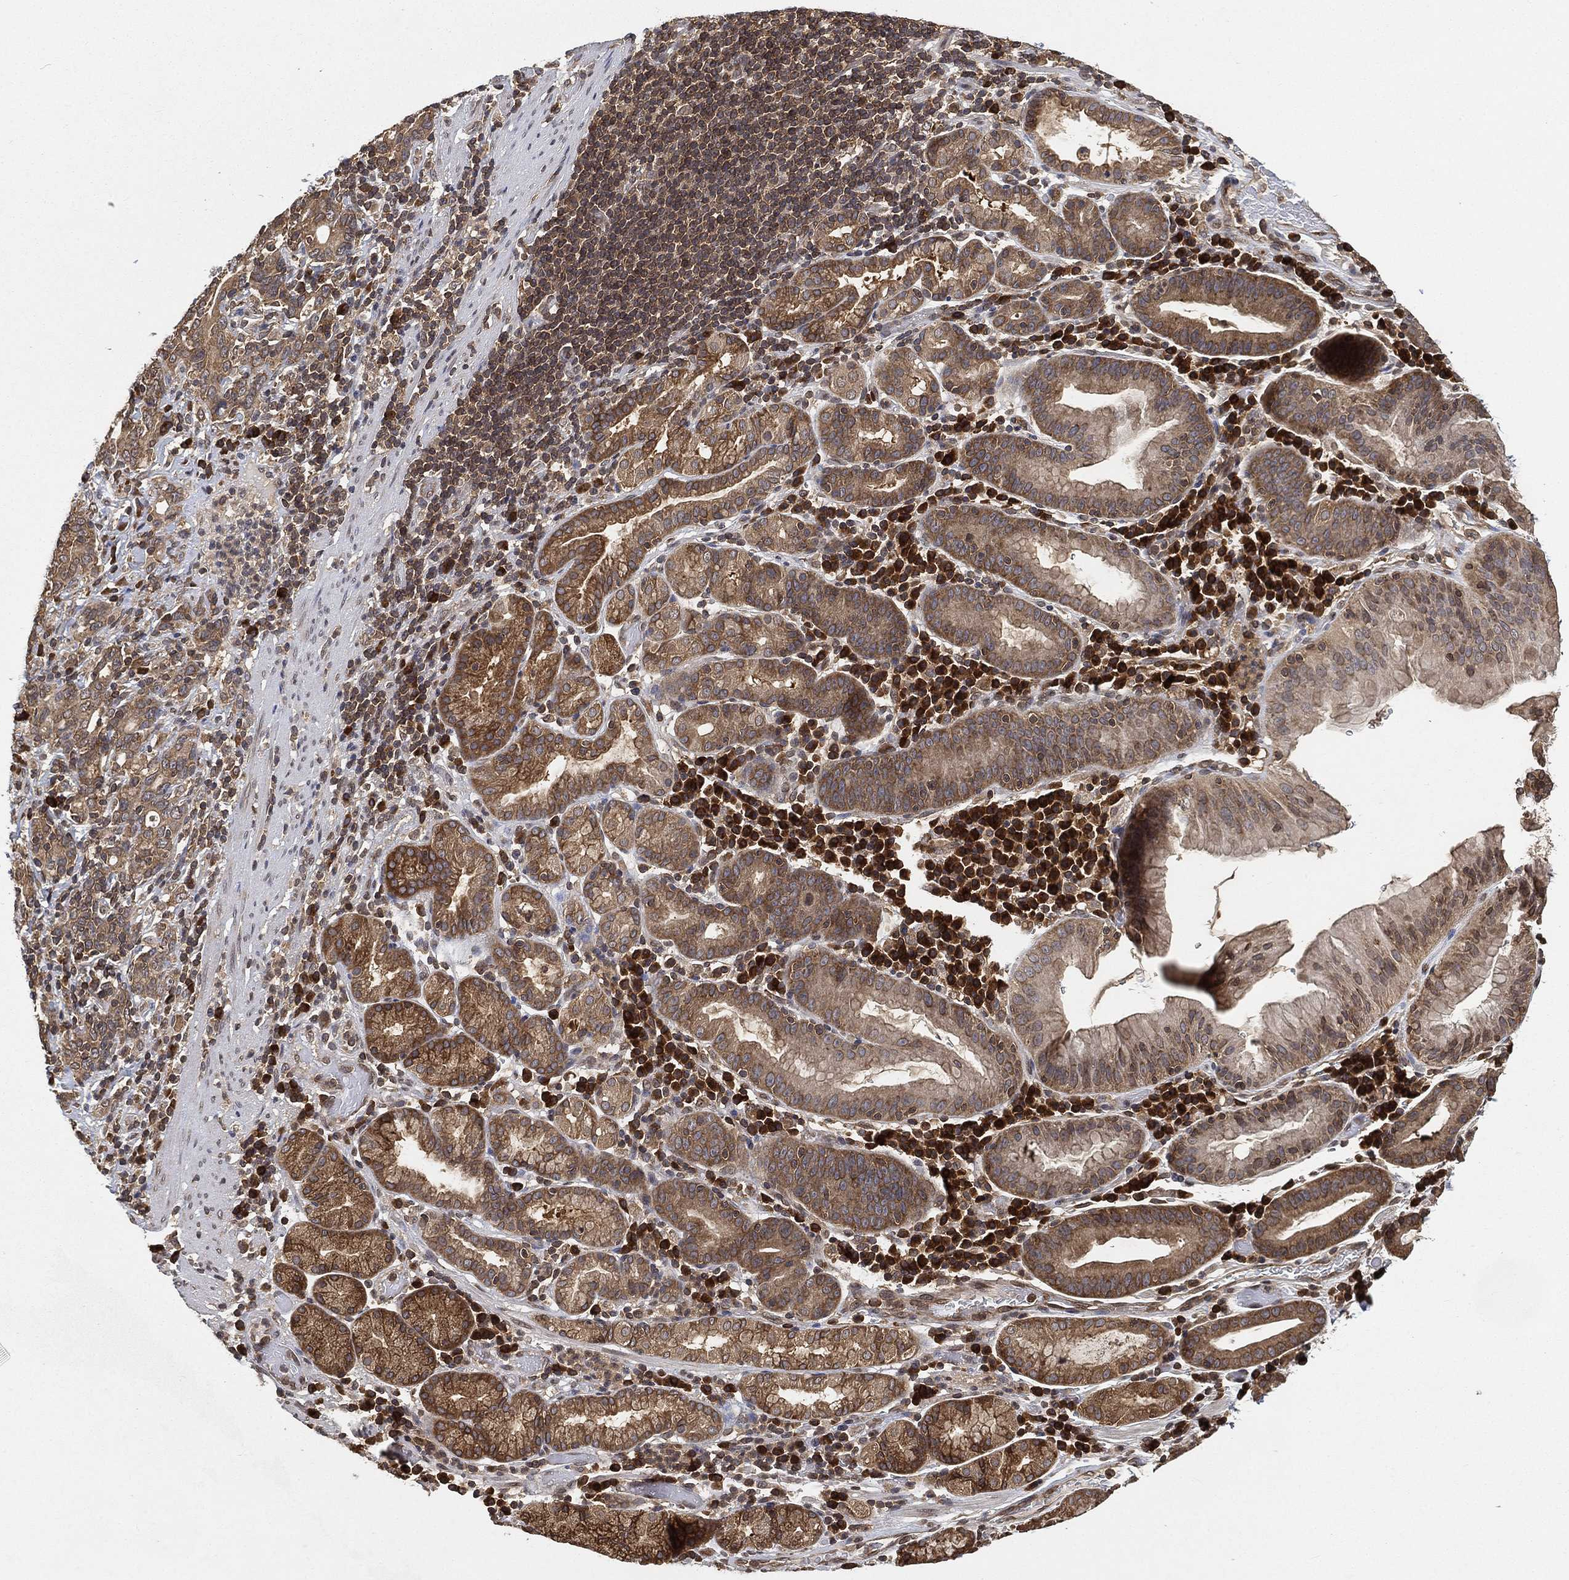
{"staining": {"intensity": "moderate", "quantity": ">75%", "location": "cytoplasmic/membranous"}, "tissue": "stomach cancer", "cell_type": "Tumor cells", "image_type": "cancer", "snomed": [{"axis": "morphology", "description": "Adenocarcinoma, NOS"}, {"axis": "topography", "description": "Stomach"}], "caption": "About >75% of tumor cells in adenocarcinoma (stomach) demonstrate moderate cytoplasmic/membranous protein staining as visualized by brown immunohistochemical staining.", "gene": "UBA5", "patient": {"sex": "male", "age": 79}}